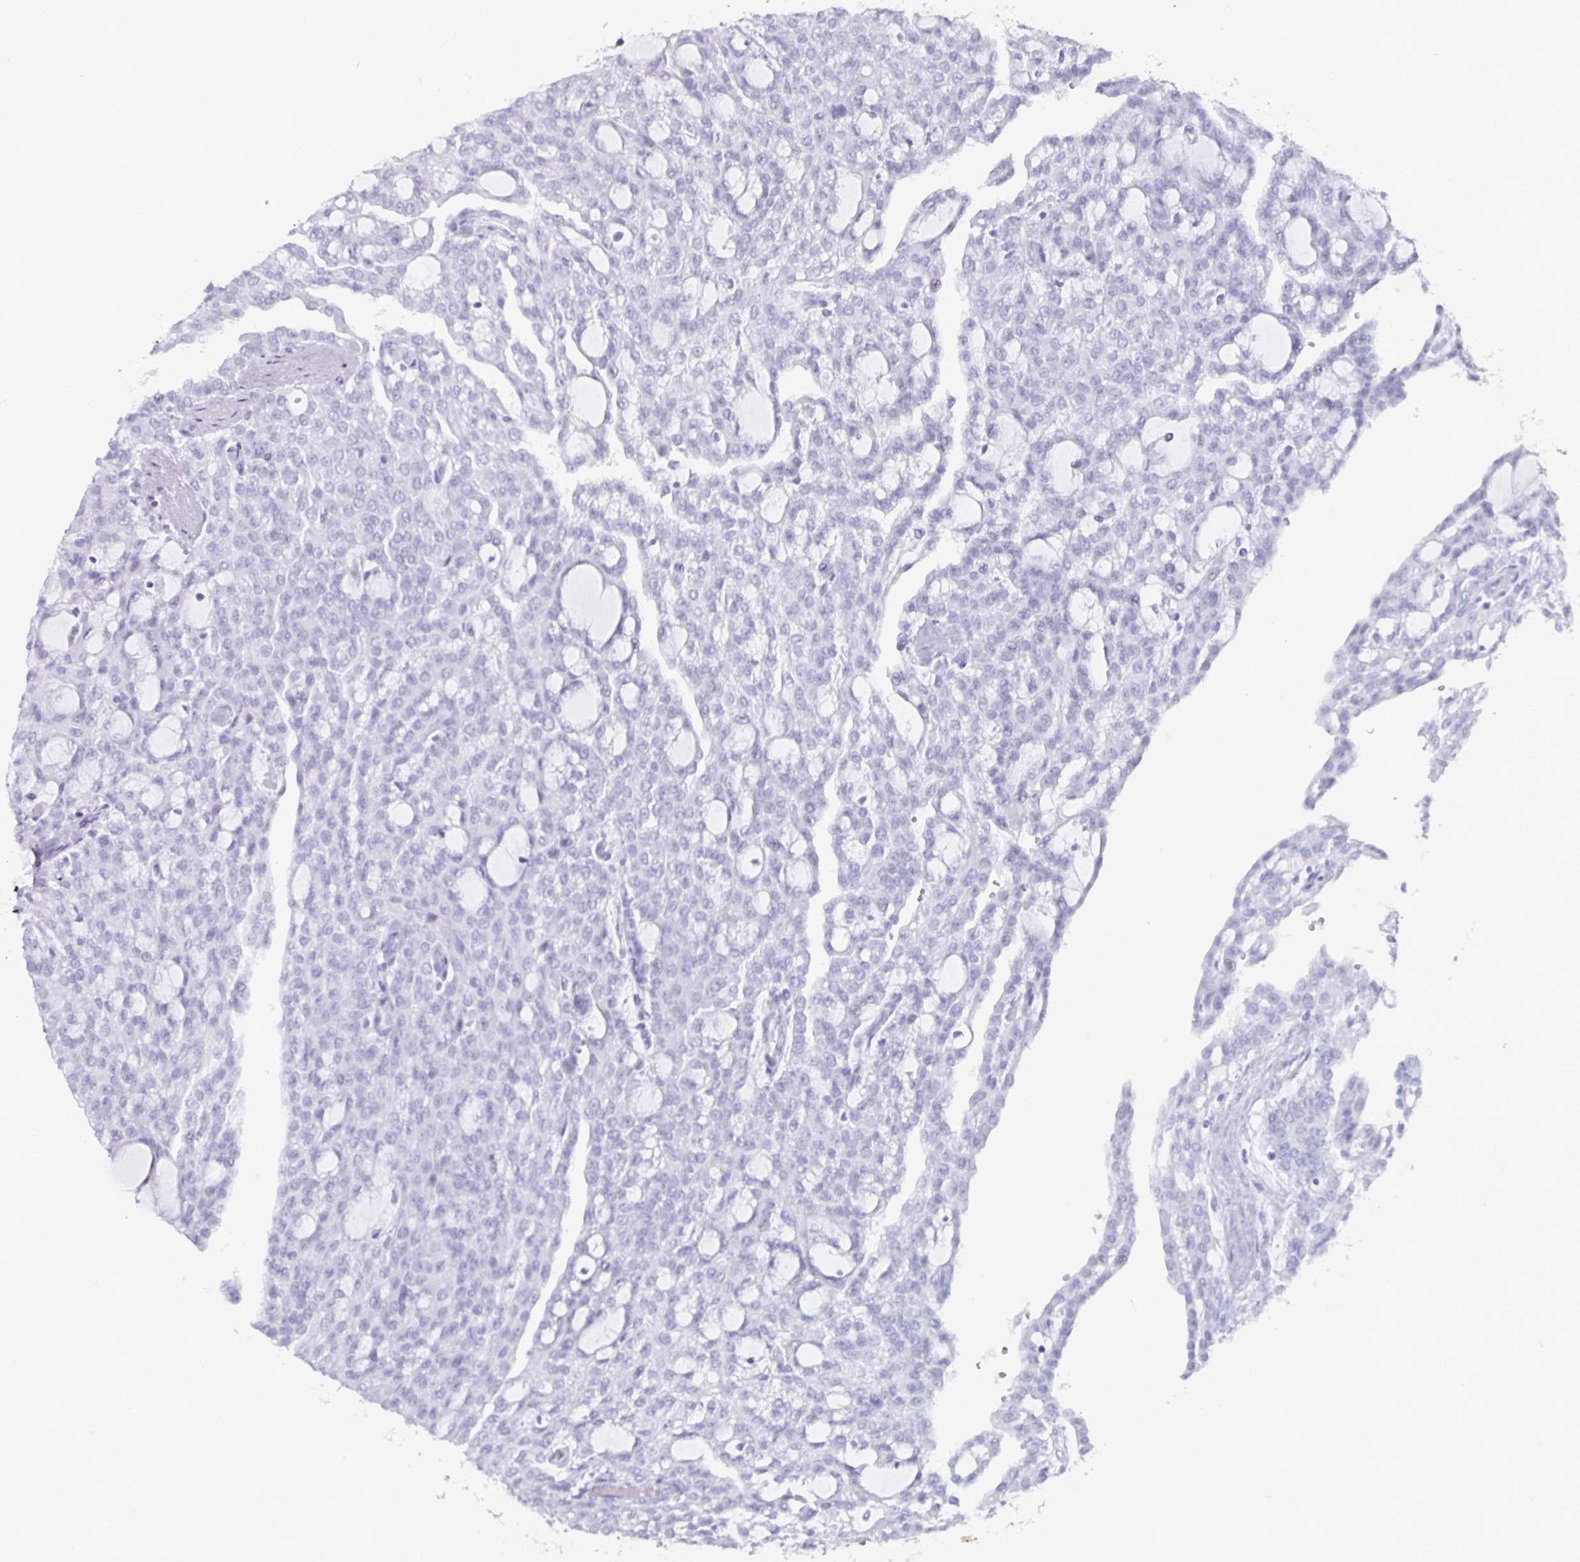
{"staining": {"intensity": "negative", "quantity": "none", "location": "none"}, "tissue": "renal cancer", "cell_type": "Tumor cells", "image_type": "cancer", "snomed": [{"axis": "morphology", "description": "Adenocarcinoma, NOS"}, {"axis": "topography", "description": "Kidney"}], "caption": "IHC image of human adenocarcinoma (renal) stained for a protein (brown), which displays no staining in tumor cells. The staining was performed using DAB to visualize the protein expression in brown, while the nuclei were stained in blue with hematoxylin (Magnification: 20x).", "gene": "OOSP2", "patient": {"sex": "male", "age": 63}}